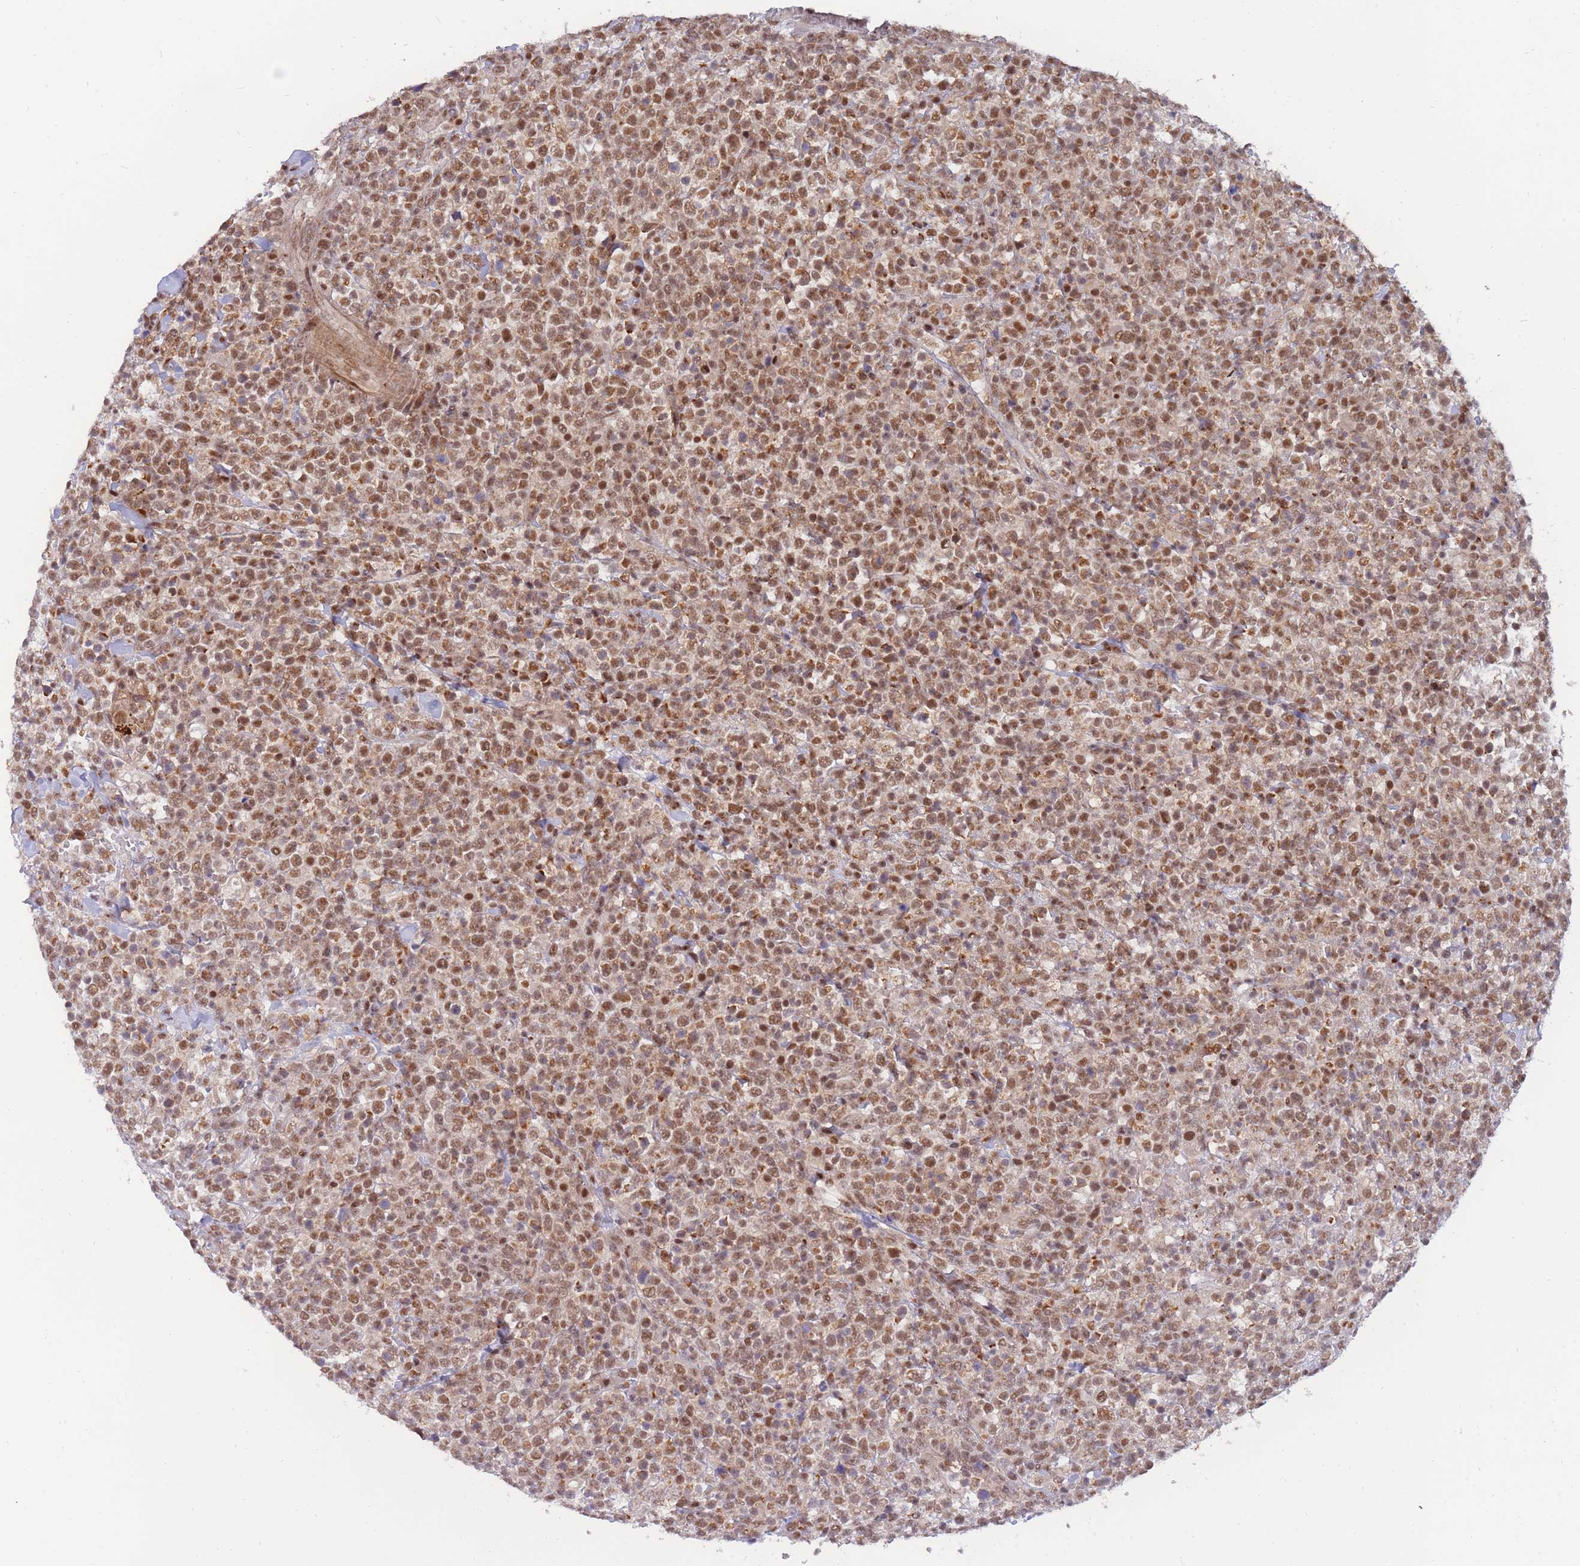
{"staining": {"intensity": "moderate", "quantity": ">75%", "location": "cytoplasmic/membranous,nuclear"}, "tissue": "lymphoma", "cell_type": "Tumor cells", "image_type": "cancer", "snomed": [{"axis": "morphology", "description": "Malignant lymphoma, non-Hodgkin's type, High grade"}, {"axis": "topography", "description": "Colon"}], "caption": "DAB (3,3'-diaminobenzidine) immunohistochemical staining of lymphoma reveals moderate cytoplasmic/membranous and nuclear protein staining in about >75% of tumor cells.", "gene": "BOD1L1", "patient": {"sex": "female", "age": 53}}